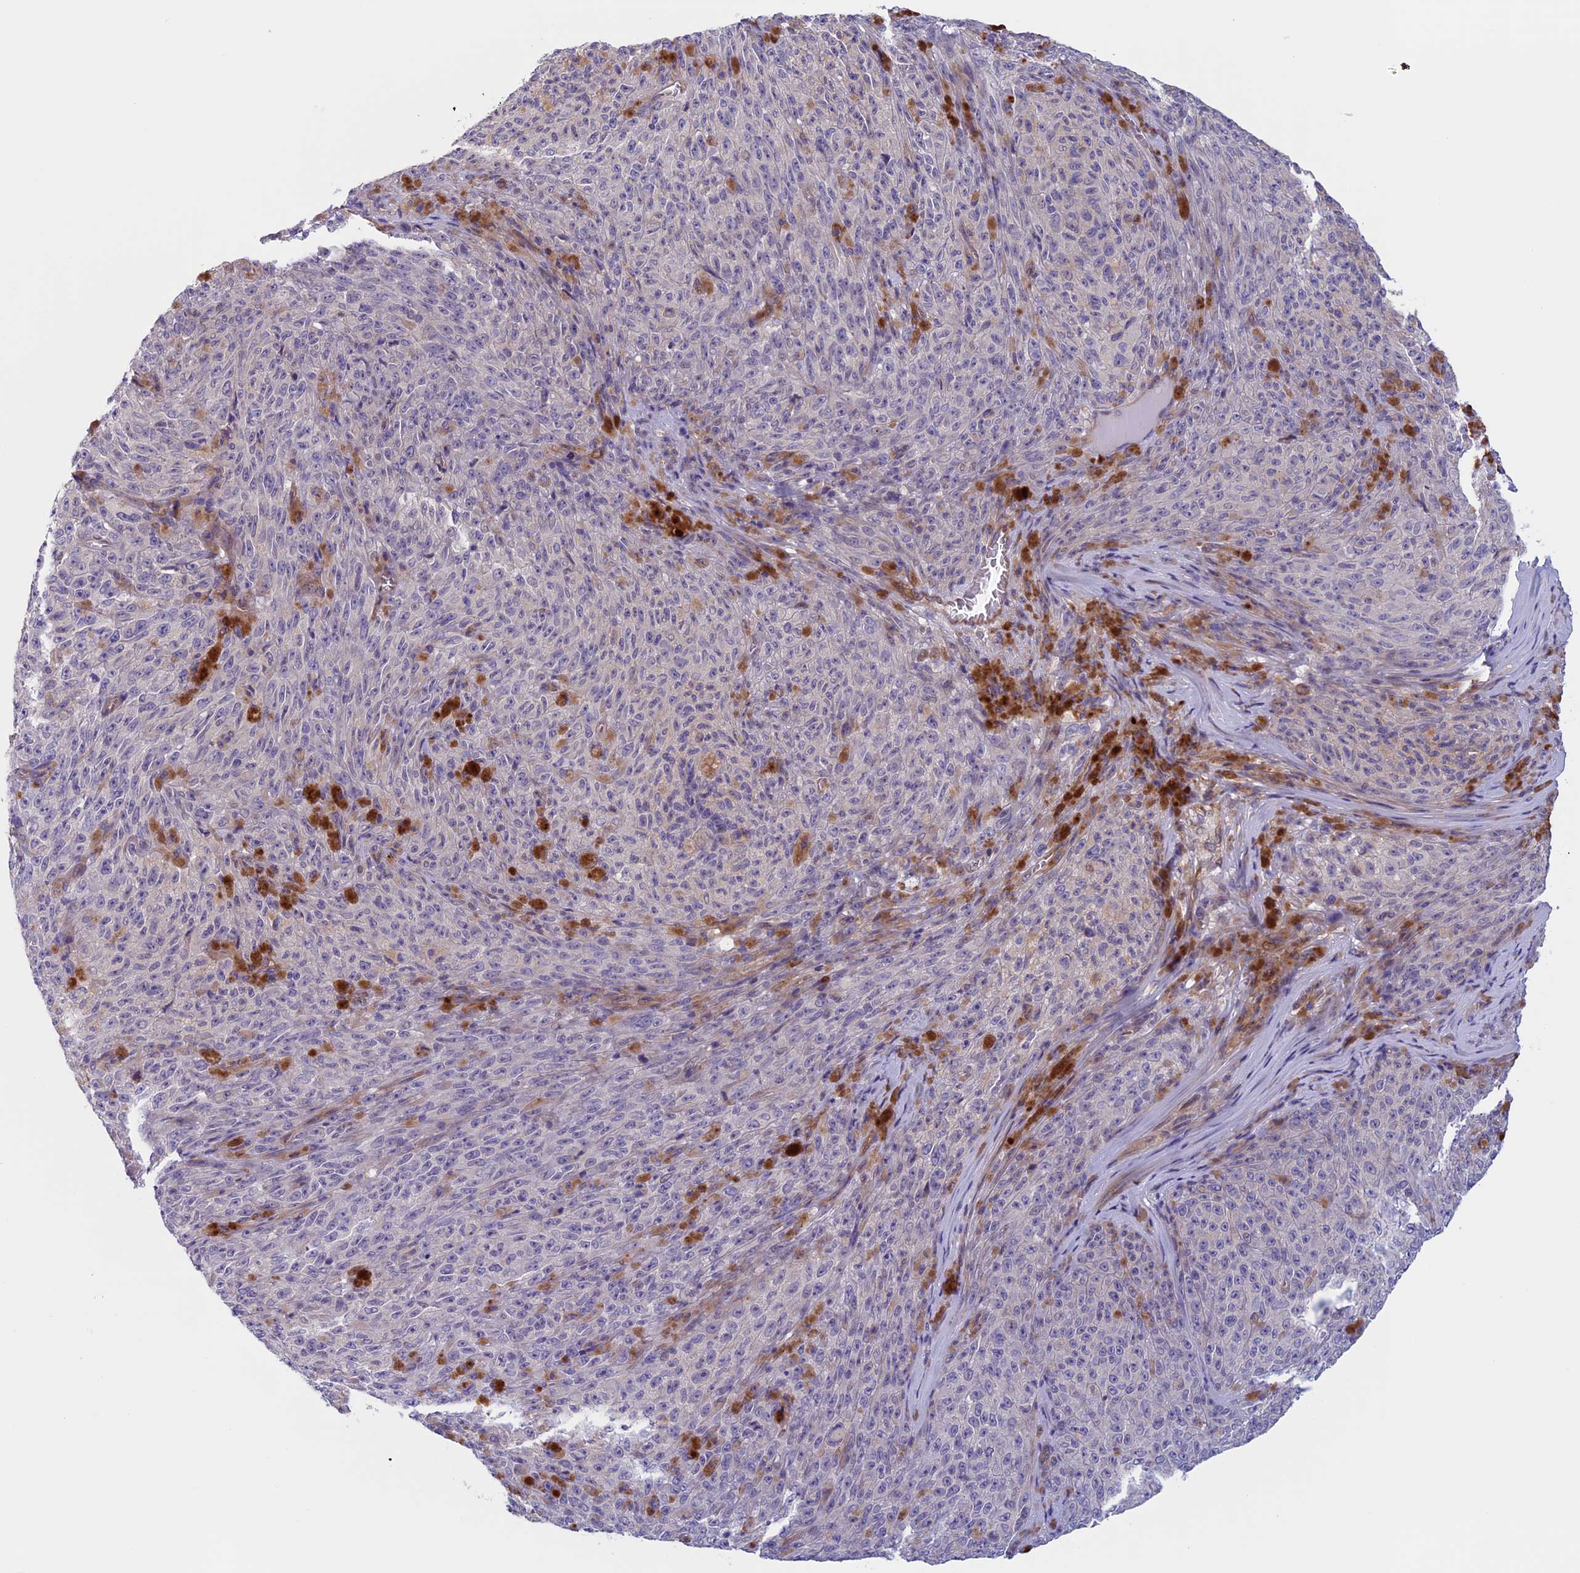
{"staining": {"intensity": "negative", "quantity": "none", "location": "none"}, "tissue": "melanoma", "cell_type": "Tumor cells", "image_type": "cancer", "snomed": [{"axis": "morphology", "description": "Malignant melanoma, NOS"}, {"axis": "topography", "description": "Skin"}], "caption": "Immunohistochemistry (IHC) photomicrograph of human melanoma stained for a protein (brown), which reveals no staining in tumor cells.", "gene": "CNOT6L", "patient": {"sex": "female", "age": 82}}